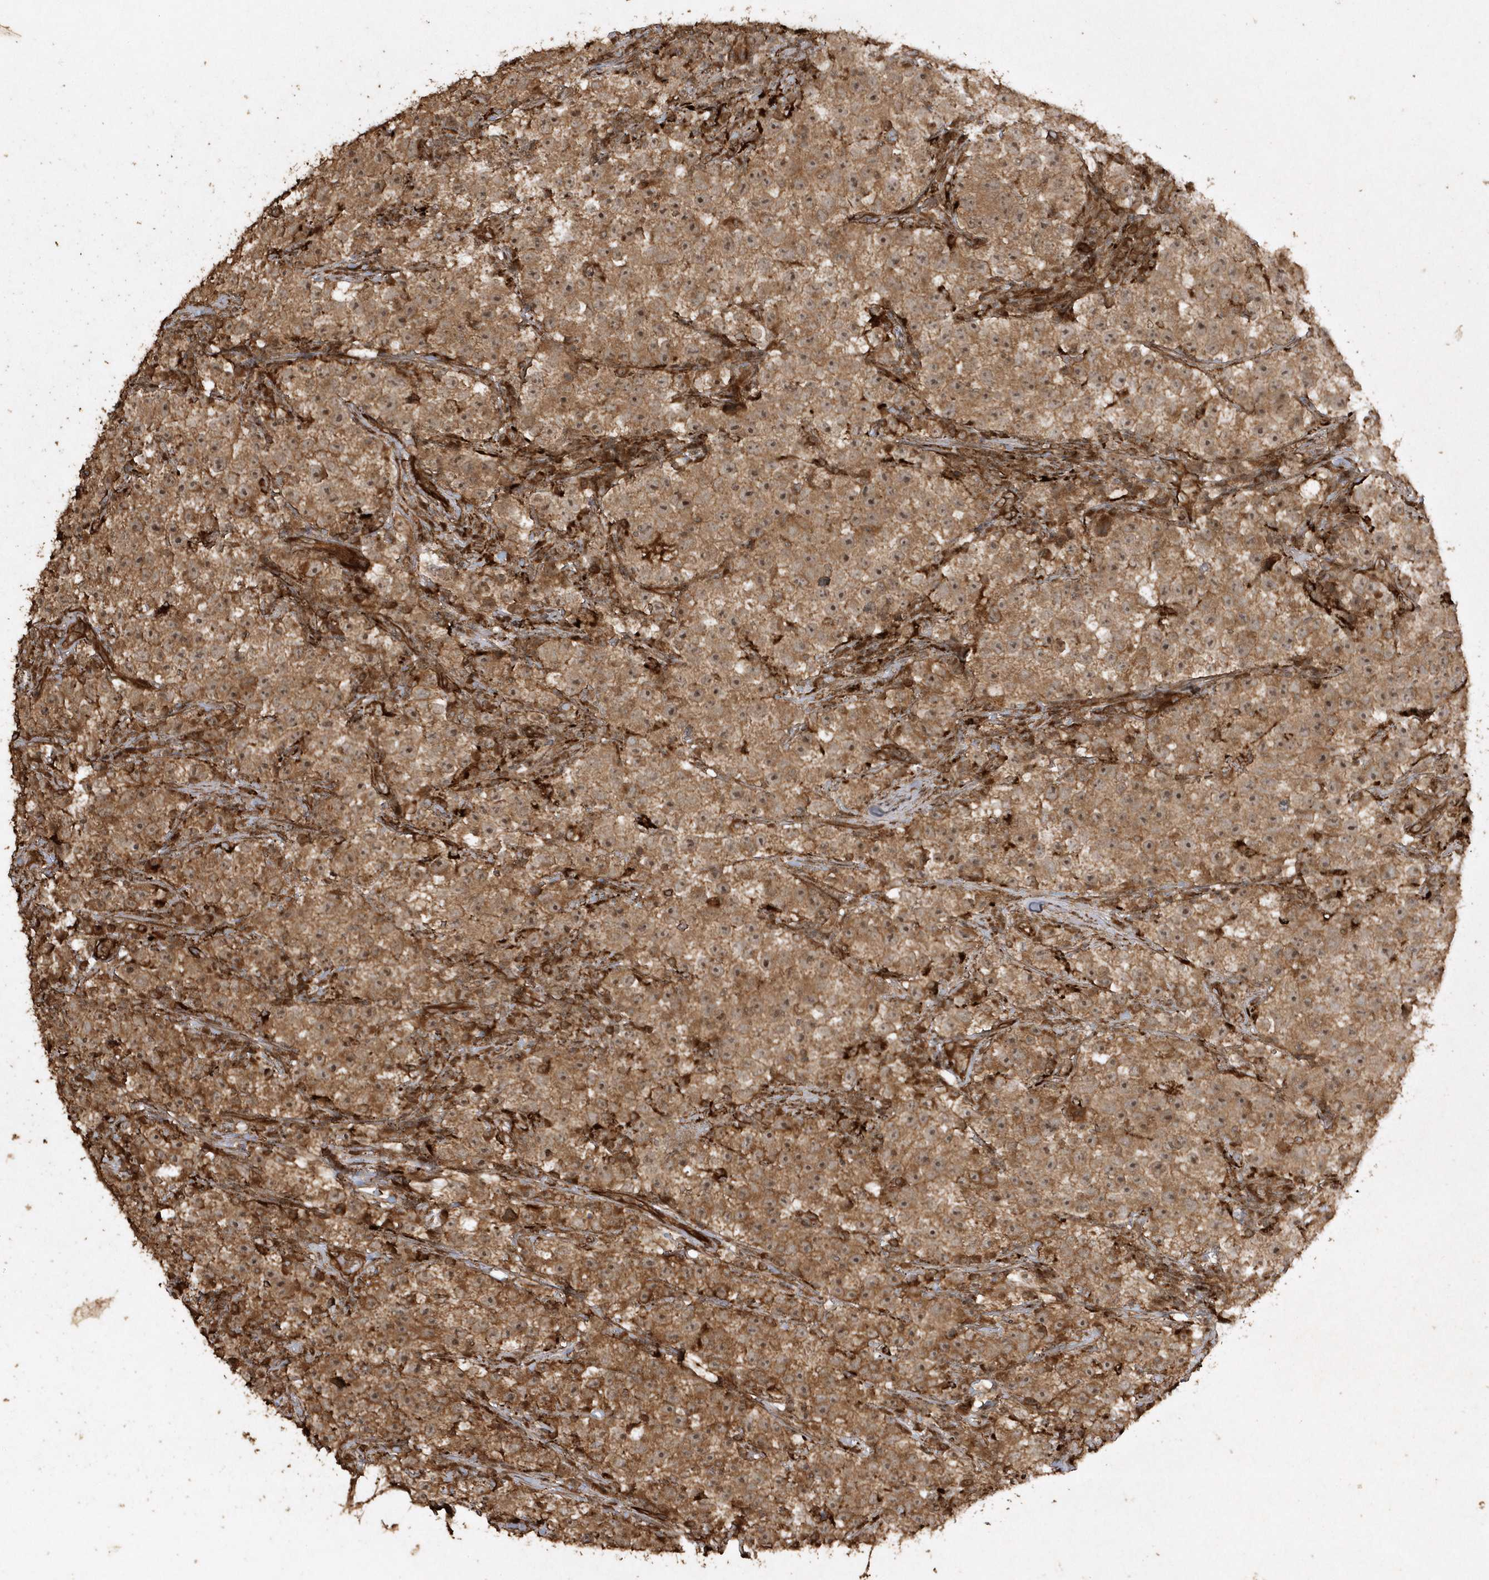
{"staining": {"intensity": "moderate", "quantity": ">75%", "location": "cytoplasmic/membranous"}, "tissue": "testis cancer", "cell_type": "Tumor cells", "image_type": "cancer", "snomed": [{"axis": "morphology", "description": "Seminoma, NOS"}, {"axis": "topography", "description": "Testis"}], "caption": "Approximately >75% of tumor cells in seminoma (testis) reveal moderate cytoplasmic/membranous protein positivity as visualized by brown immunohistochemical staining.", "gene": "AVPI1", "patient": {"sex": "male", "age": 22}}